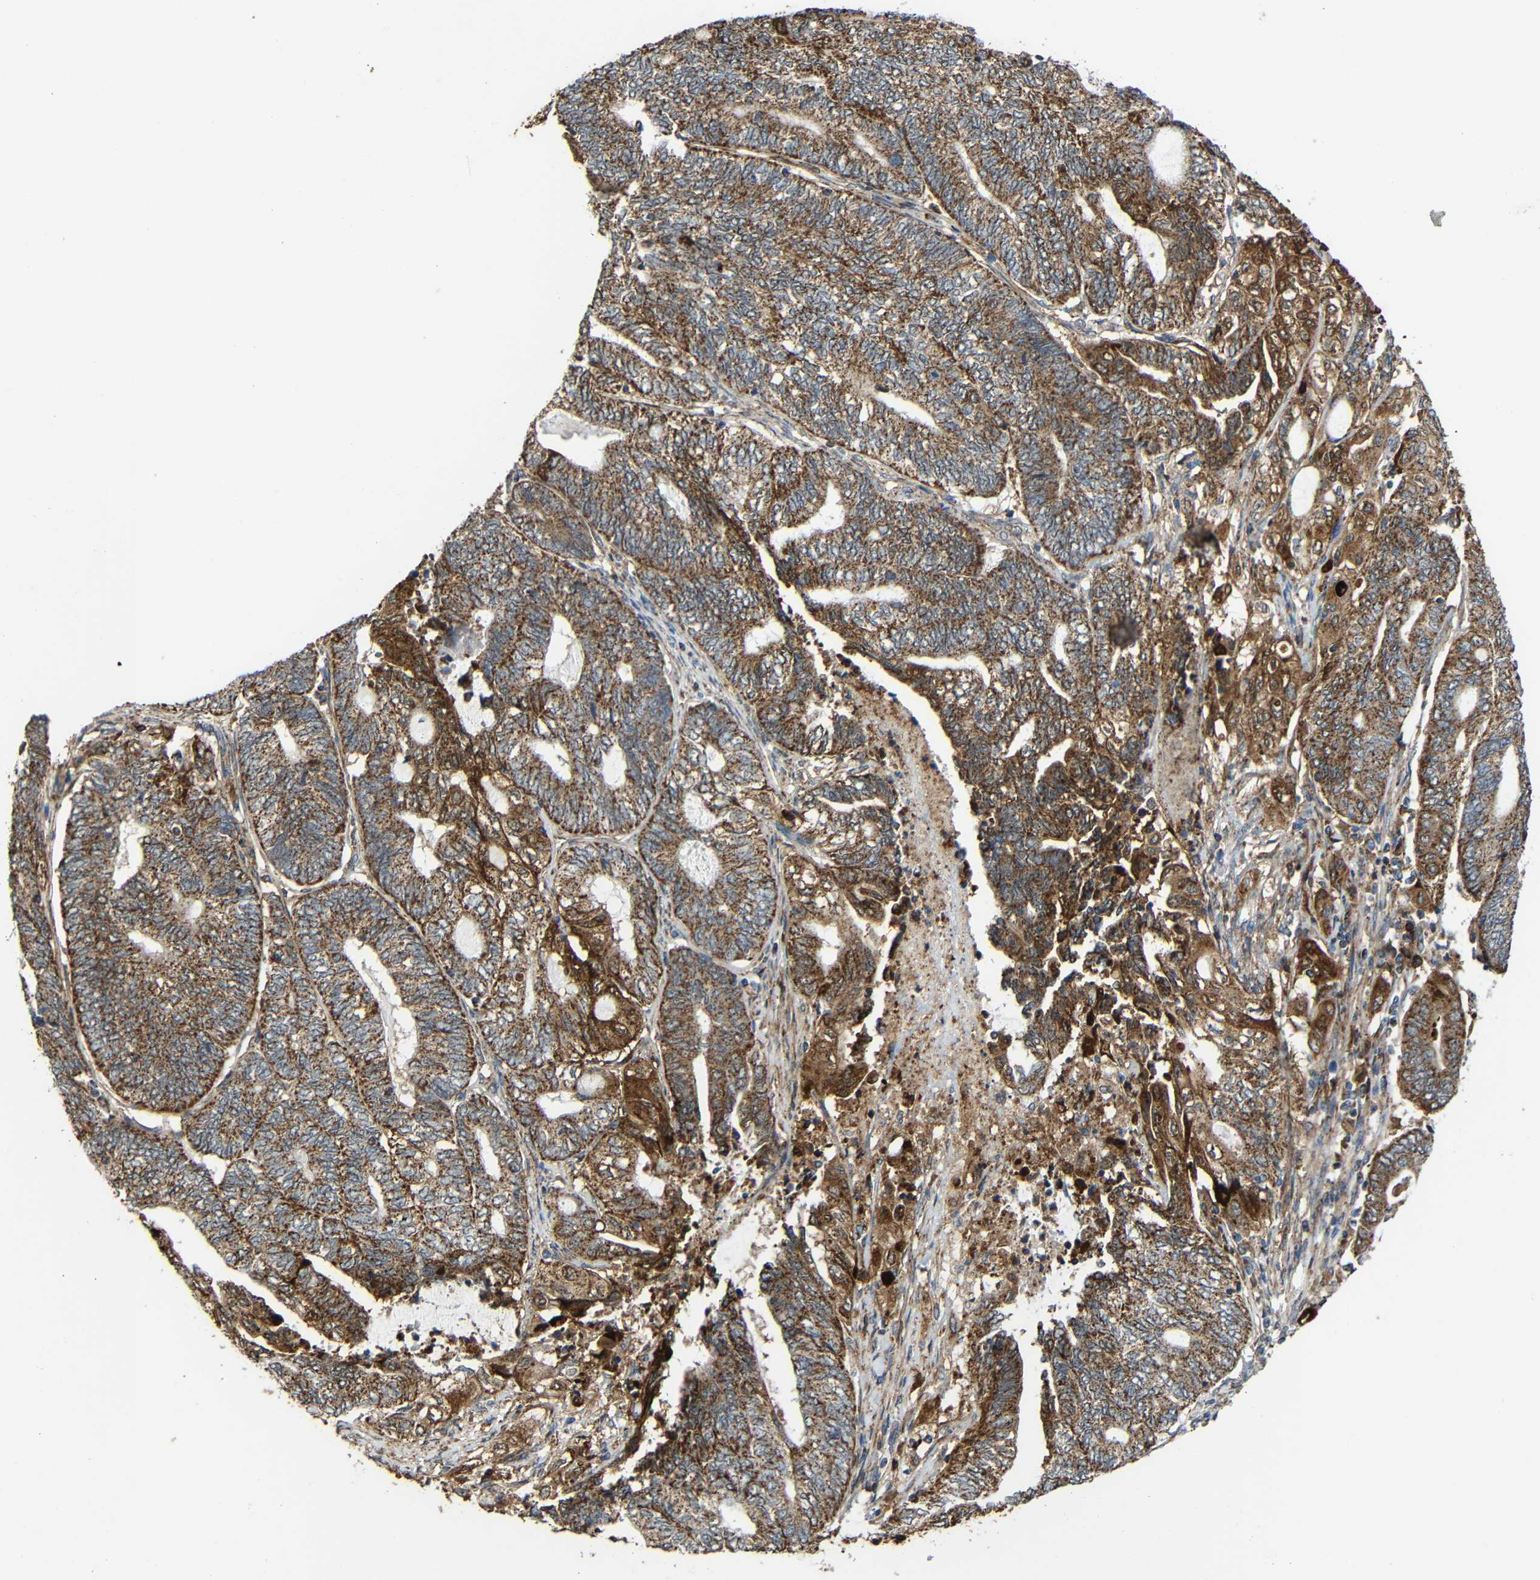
{"staining": {"intensity": "moderate", "quantity": ">75%", "location": "cytoplasmic/membranous"}, "tissue": "endometrial cancer", "cell_type": "Tumor cells", "image_type": "cancer", "snomed": [{"axis": "morphology", "description": "Adenocarcinoma, NOS"}, {"axis": "topography", "description": "Uterus"}, {"axis": "topography", "description": "Endometrium"}], "caption": "Immunohistochemistry micrograph of neoplastic tissue: human endometrial cancer (adenocarcinoma) stained using immunohistochemistry (IHC) shows medium levels of moderate protein expression localized specifically in the cytoplasmic/membranous of tumor cells, appearing as a cytoplasmic/membranous brown color.", "gene": "C1GALT1", "patient": {"sex": "female", "age": 70}}